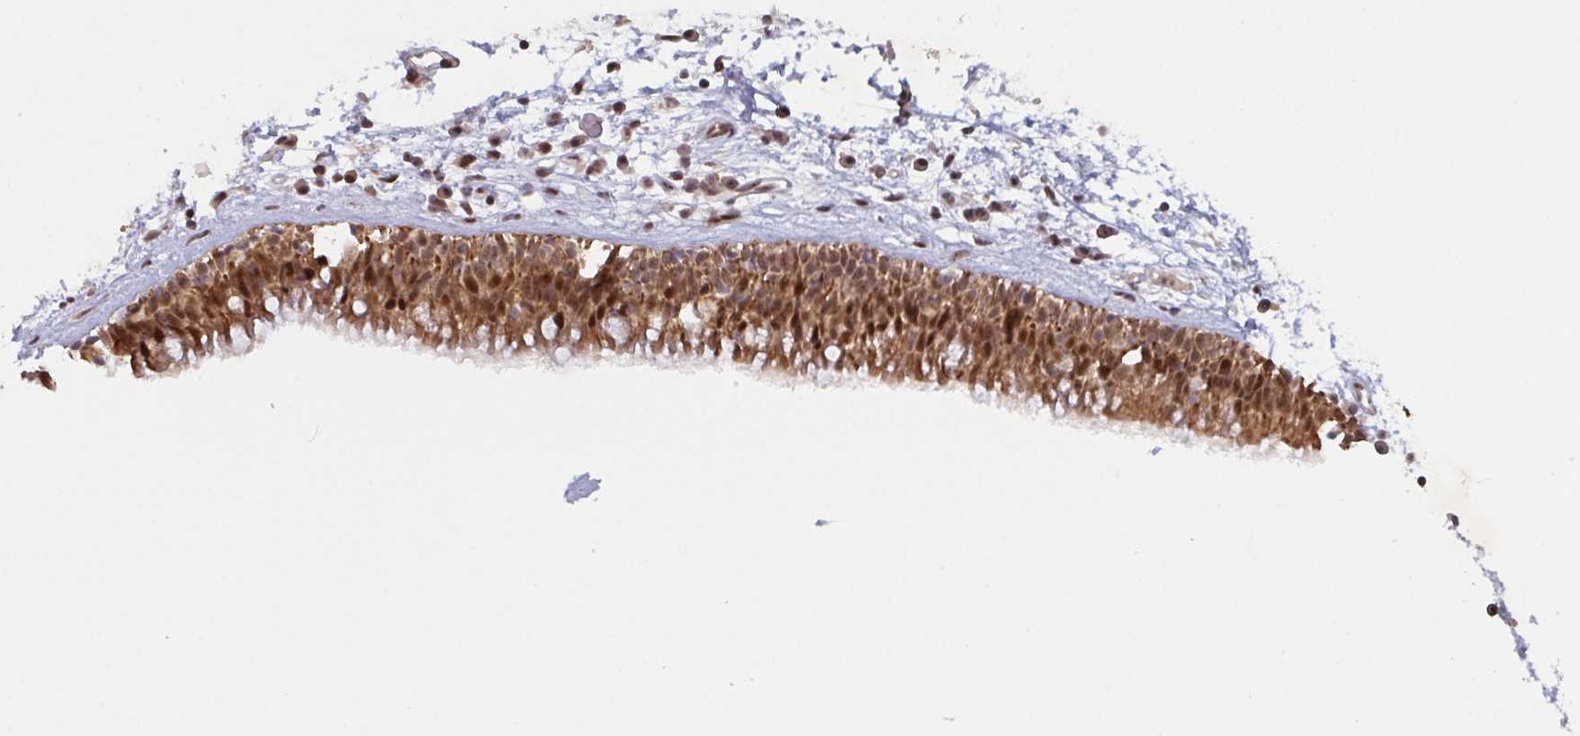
{"staining": {"intensity": "strong", "quantity": ">75%", "location": "cytoplasmic/membranous"}, "tissue": "nasopharynx", "cell_type": "Respiratory epithelial cells", "image_type": "normal", "snomed": [{"axis": "morphology", "description": "Normal tissue, NOS"}, {"axis": "topography", "description": "Nasopharynx"}], "caption": "Respiratory epithelial cells demonstrate strong cytoplasmic/membranous staining in about >75% of cells in benign nasopharynx. (DAB = brown stain, brightfield microscopy at high magnification).", "gene": "NLRP13", "patient": {"sex": "male", "age": 24}}